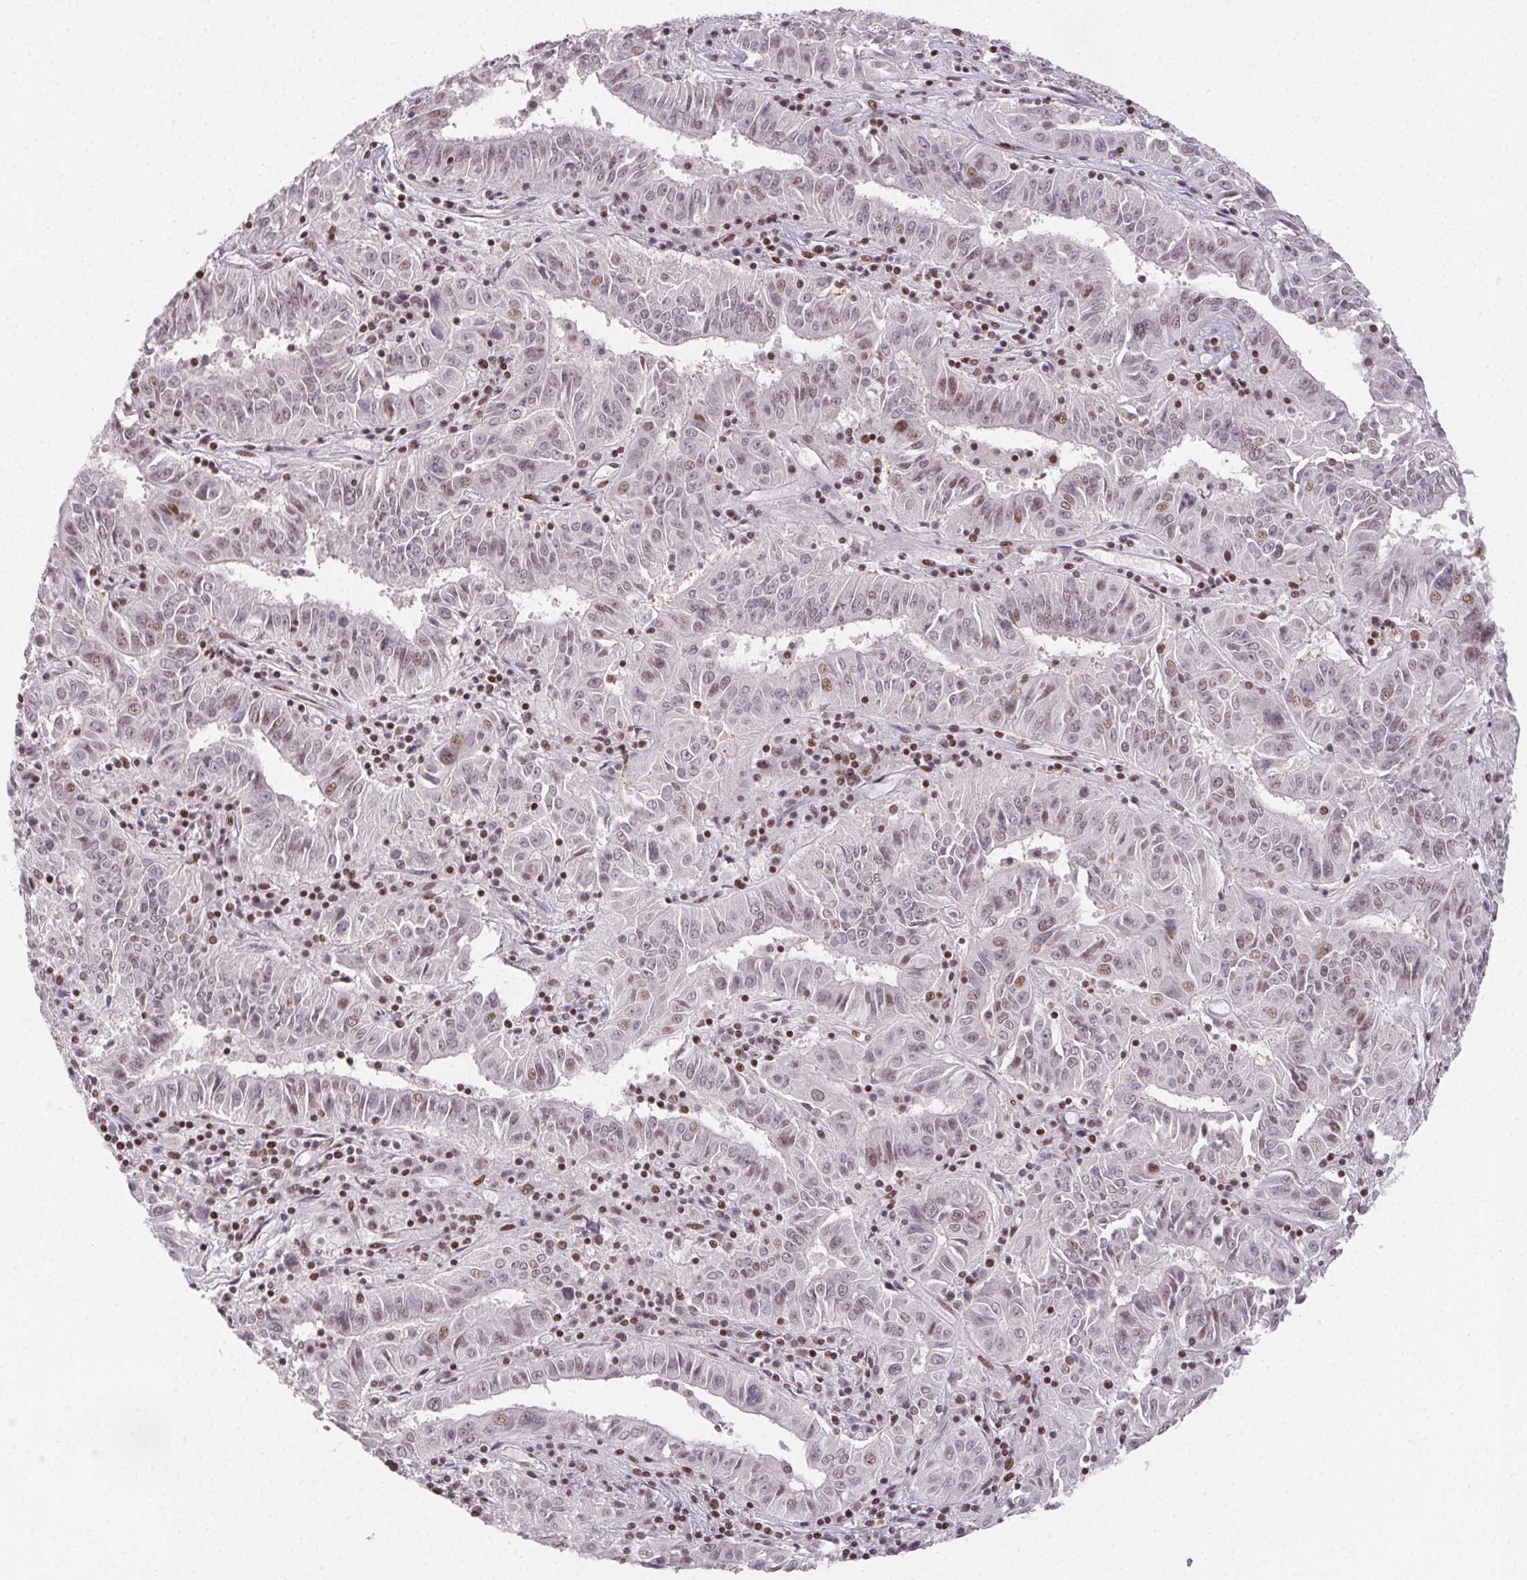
{"staining": {"intensity": "weak", "quantity": "25%-75%", "location": "nuclear"}, "tissue": "pancreatic cancer", "cell_type": "Tumor cells", "image_type": "cancer", "snomed": [{"axis": "morphology", "description": "Adenocarcinoma, NOS"}, {"axis": "topography", "description": "Pancreas"}], "caption": "Pancreatic cancer (adenocarcinoma) stained for a protein exhibits weak nuclear positivity in tumor cells. Immunohistochemistry stains the protein of interest in brown and the nuclei are stained blue.", "gene": "KMT2A", "patient": {"sex": "male", "age": 63}}